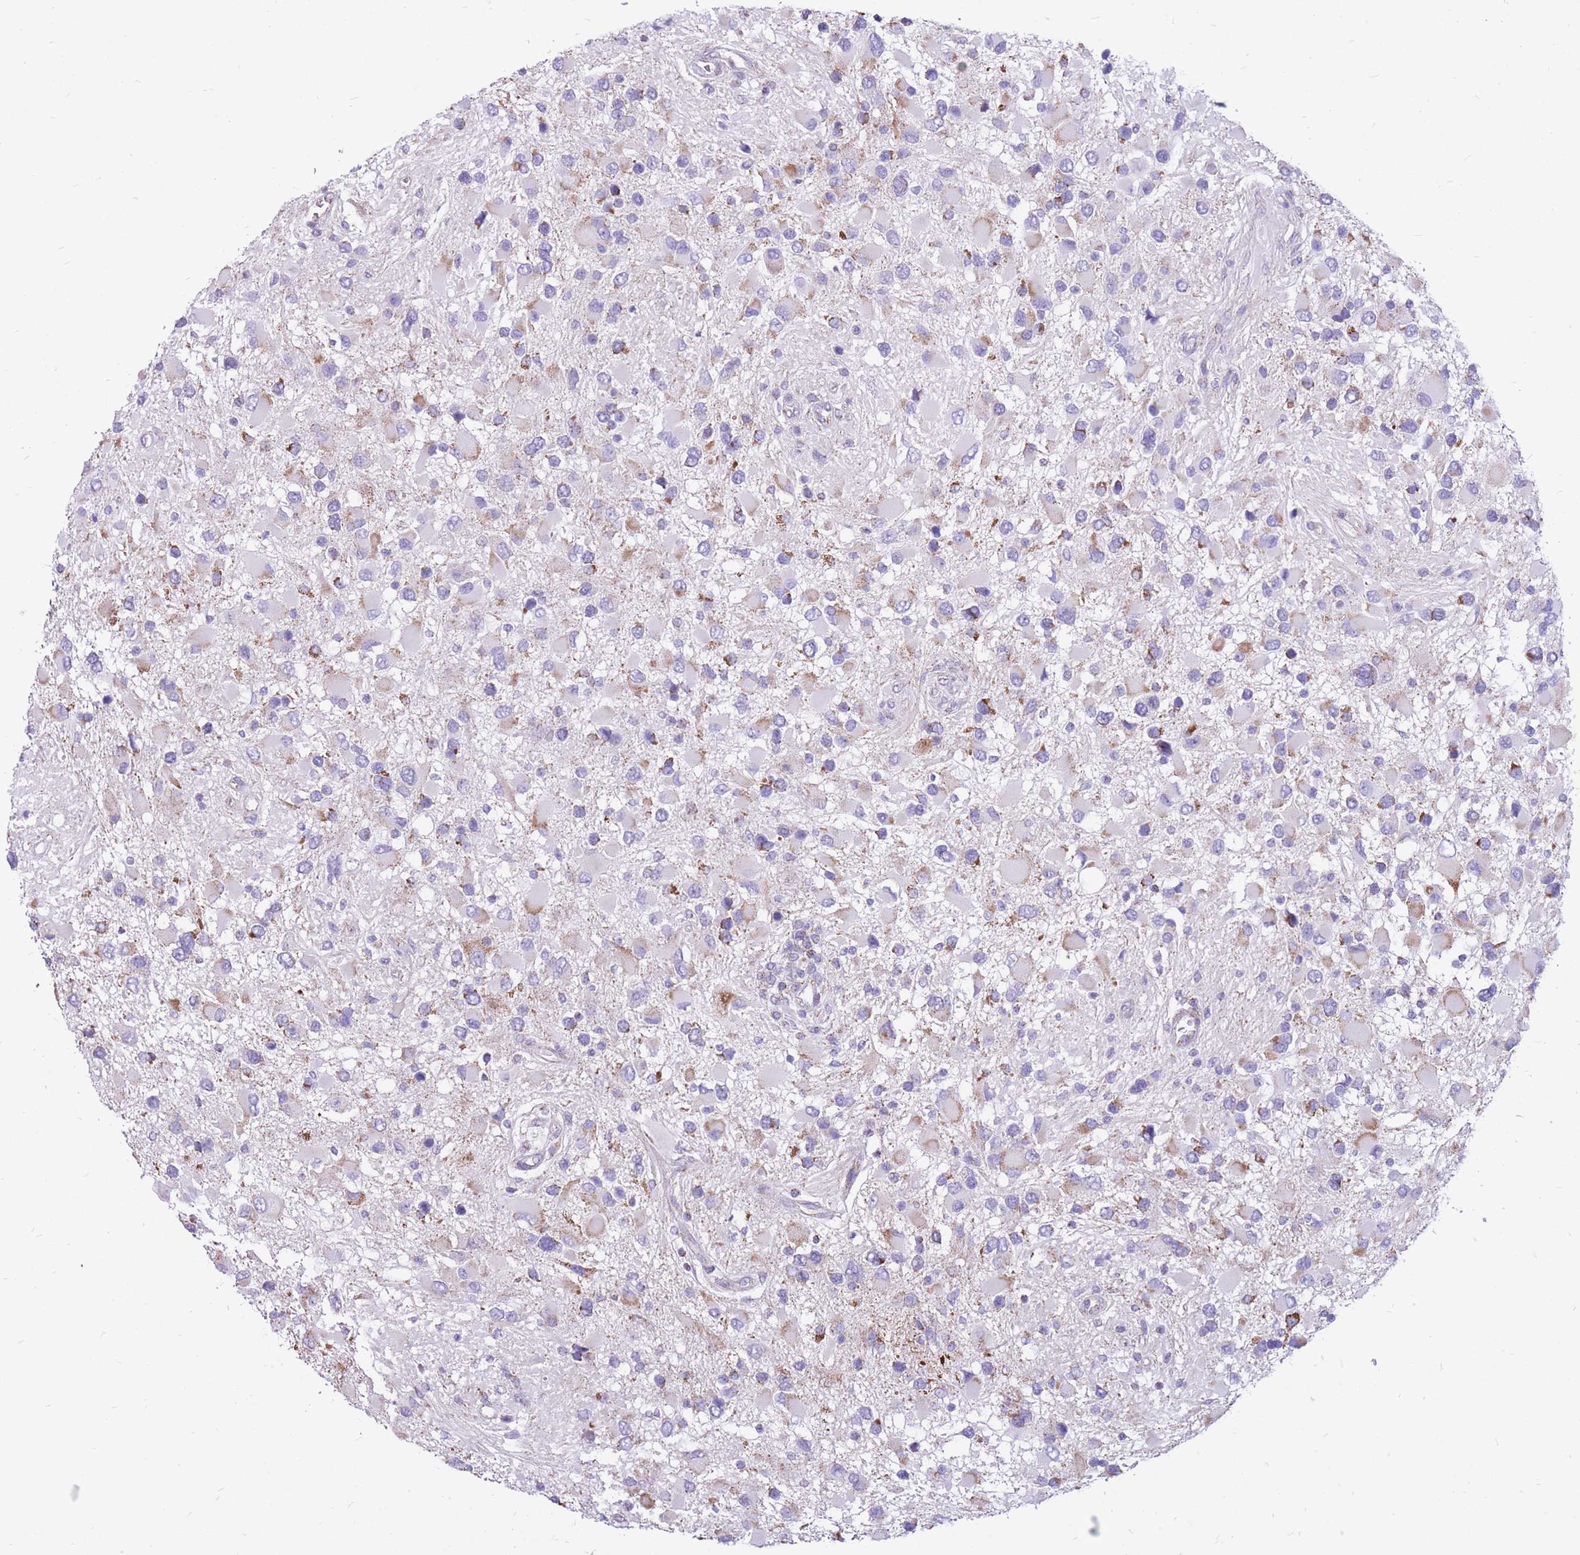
{"staining": {"intensity": "moderate", "quantity": "<25%", "location": "cytoplasmic/membranous"}, "tissue": "glioma", "cell_type": "Tumor cells", "image_type": "cancer", "snomed": [{"axis": "morphology", "description": "Glioma, malignant, High grade"}, {"axis": "topography", "description": "Brain"}], "caption": "A brown stain highlights moderate cytoplasmic/membranous positivity of a protein in high-grade glioma (malignant) tumor cells. (DAB (3,3'-diaminobenzidine) = brown stain, brightfield microscopy at high magnification).", "gene": "PCSK1", "patient": {"sex": "male", "age": 53}}